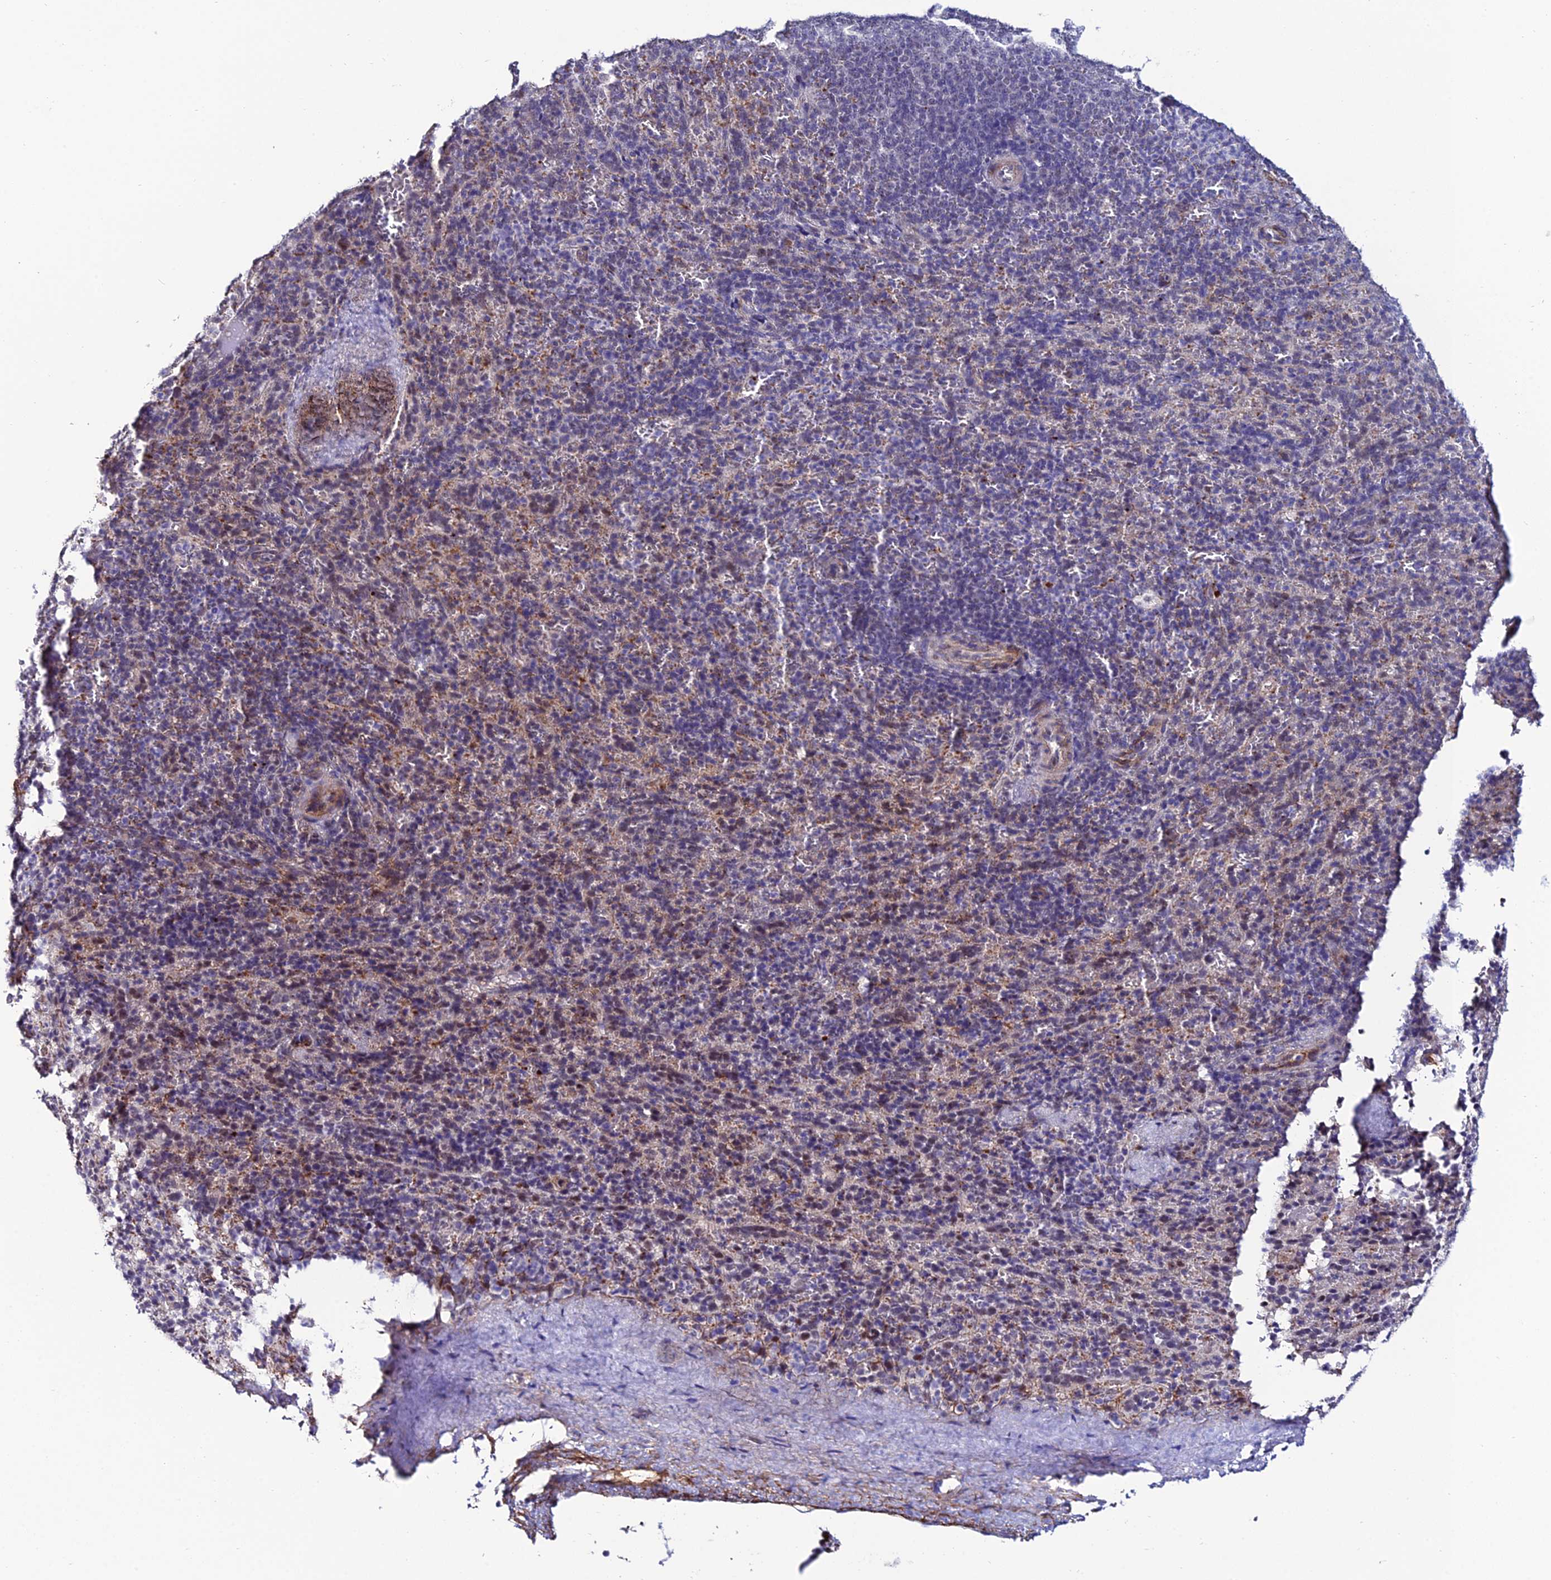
{"staining": {"intensity": "weak", "quantity": "<25%", "location": "cytoplasmic/membranous,nuclear"}, "tissue": "spleen", "cell_type": "Cells in red pulp", "image_type": "normal", "snomed": [{"axis": "morphology", "description": "Normal tissue, NOS"}, {"axis": "topography", "description": "Spleen"}], "caption": "IHC photomicrograph of unremarkable human spleen stained for a protein (brown), which displays no expression in cells in red pulp.", "gene": "SYT15B", "patient": {"sex": "female", "age": 21}}